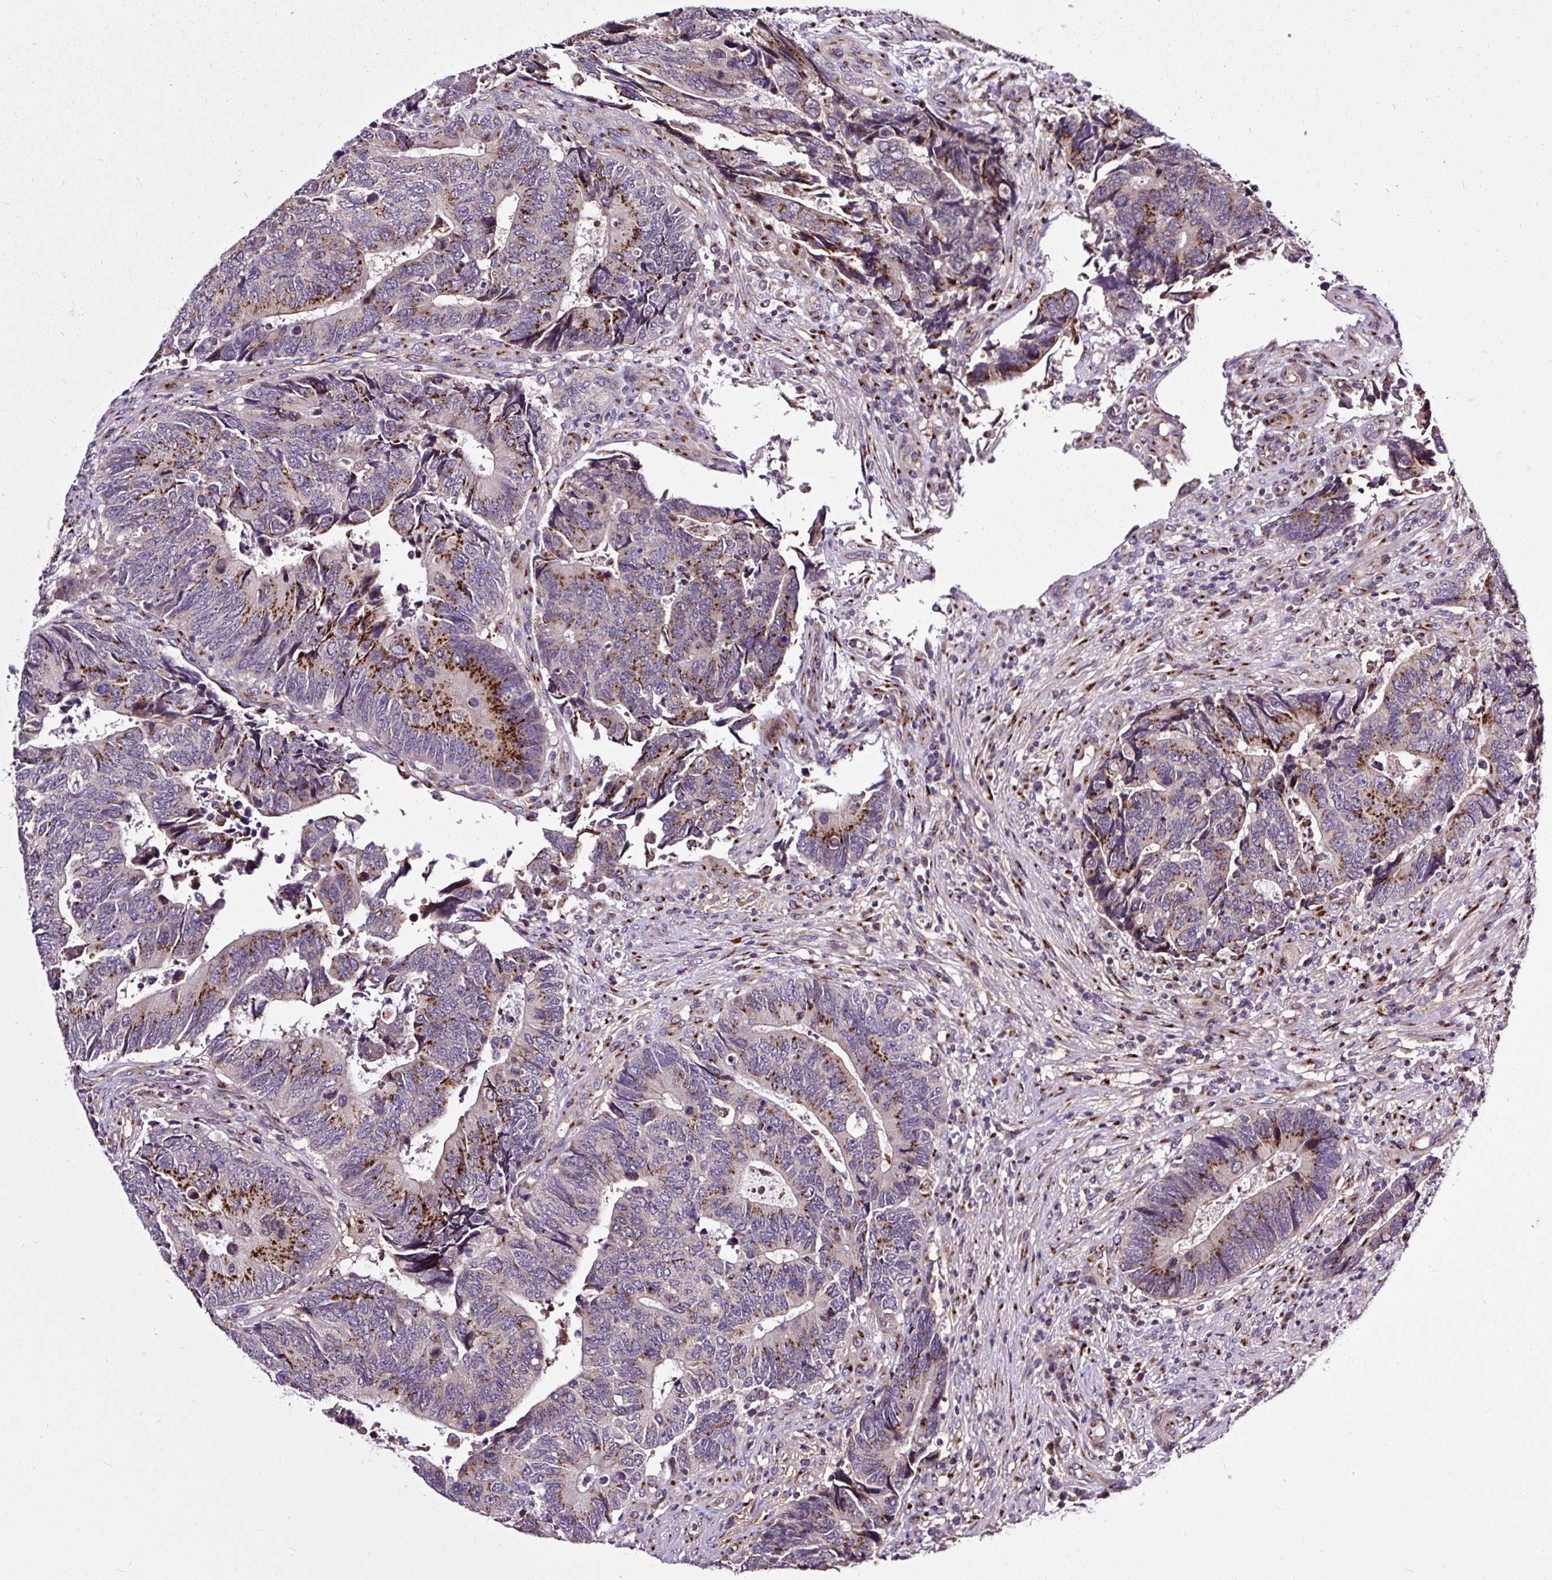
{"staining": {"intensity": "strong", "quantity": "25%-75%", "location": "cytoplasmic/membranous"}, "tissue": "colorectal cancer", "cell_type": "Tumor cells", "image_type": "cancer", "snomed": [{"axis": "morphology", "description": "Adenocarcinoma, NOS"}, {"axis": "topography", "description": "Colon"}], "caption": "Tumor cells exhibit high levels of strong cytoplasmic/membranous expression in about 25%-75% of cells in human colorectal adenocarcinoma. Using DAB (brown) and hematoxylin (blue) stains, captured at high magnification using brightfield microscopy.", "gene": "MSMP", "patient": {"sex": "male", "age": 87}}